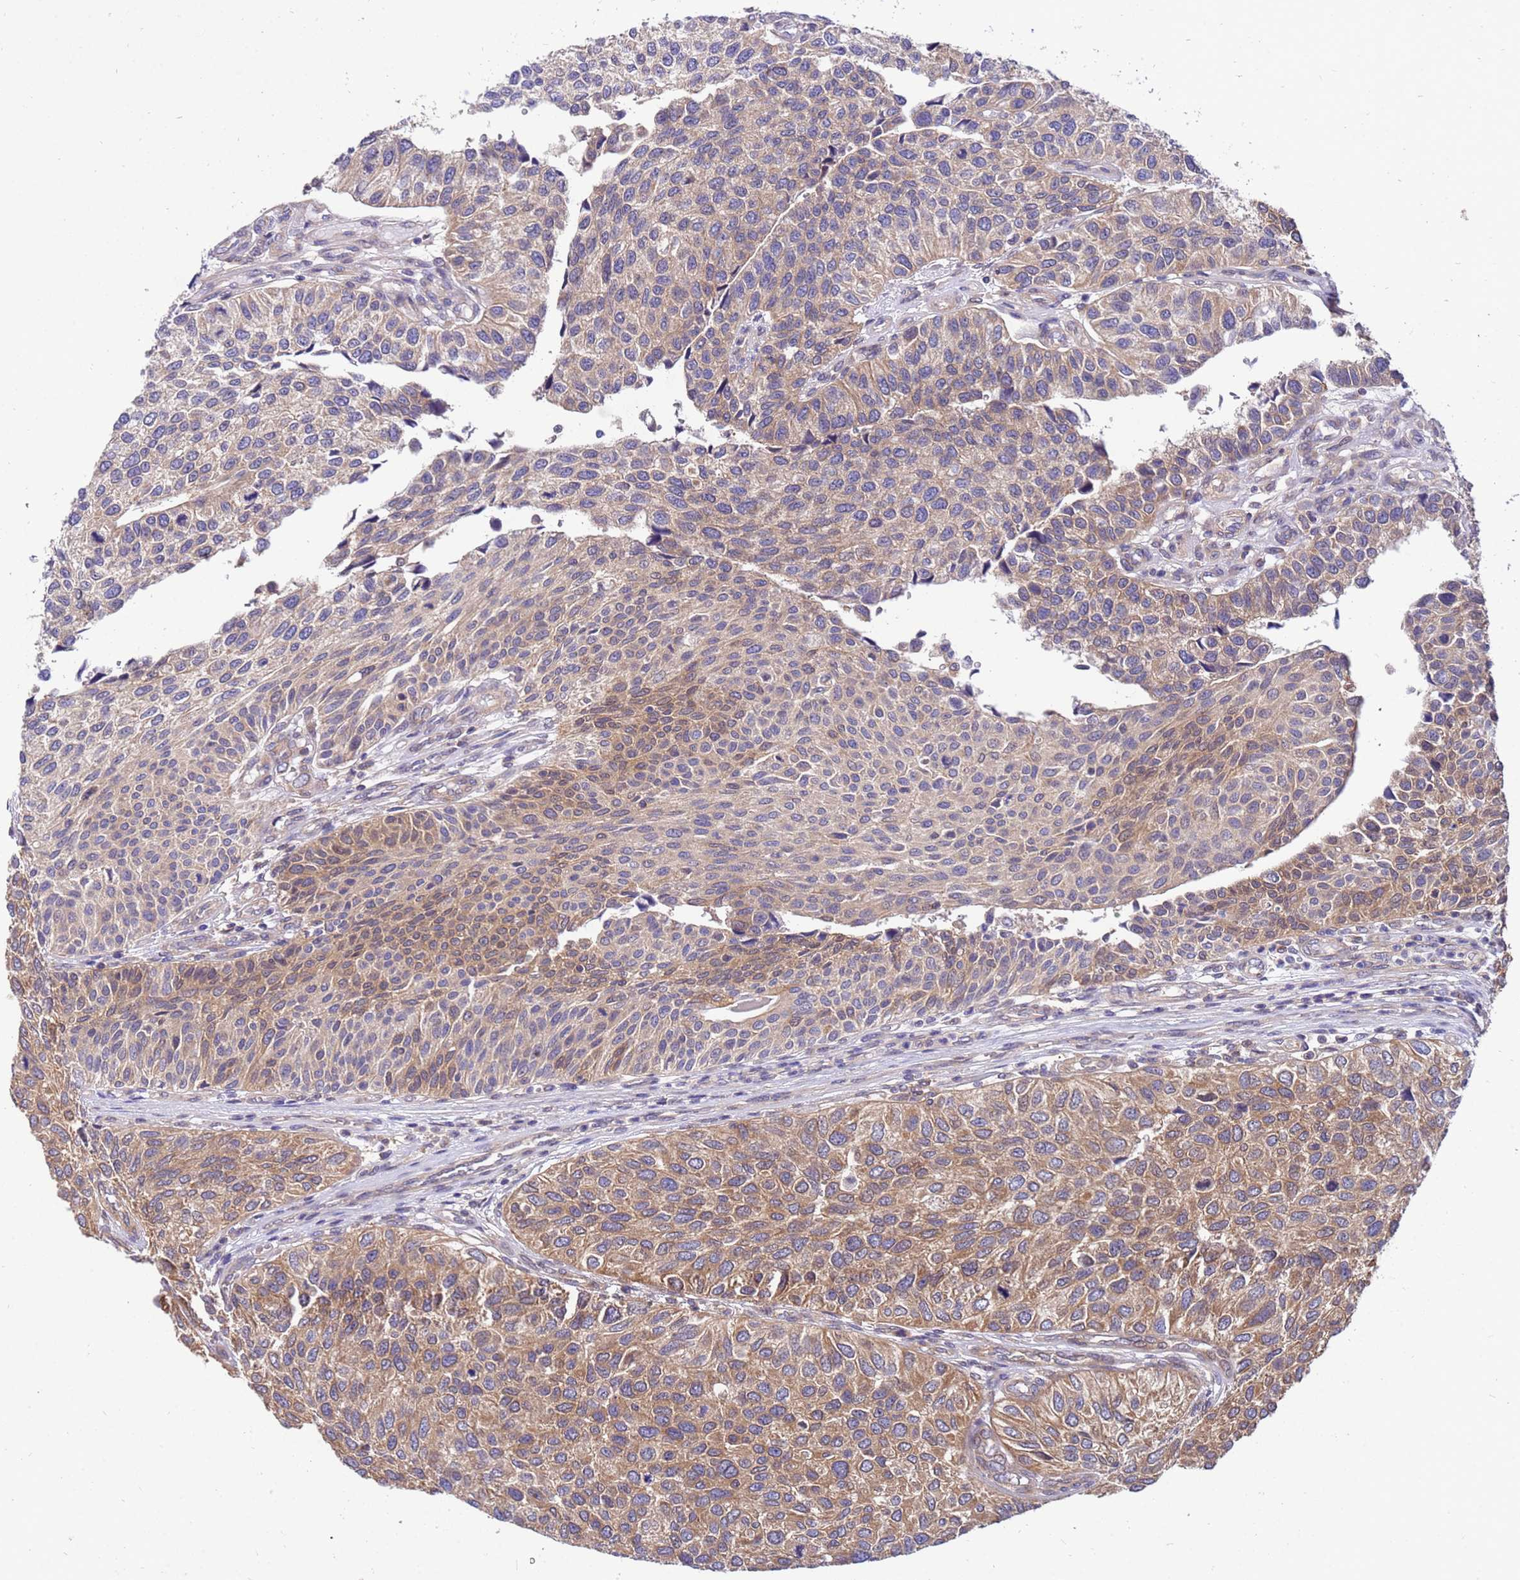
{"staining": {"intensity": "weak", "quantity": "25%-75%", "location": "cytoplasmic/membranous"}, "tissue": "urothelial cancer", "cell_type": "Tumor cells", "image_type": "cancer", "snomed": [{"axis": "morphology", "description": "Urothelial carcinoma, NOS"}, {"axis": "topography", "description": "Urinary bladder"}], "caption": "Urothelial cancer was stained to show a protein in brown. There is low levels of weak cytoplasmic/membranous positivity in approximately 25%-75% of tumor cells. The staining is performed using DAB brown chromogen to label protein expression. The nuclei are counter-stained blue using hematoxylin.", "gene": "GET3", "patient": {"sex": "male", "age": 55}}